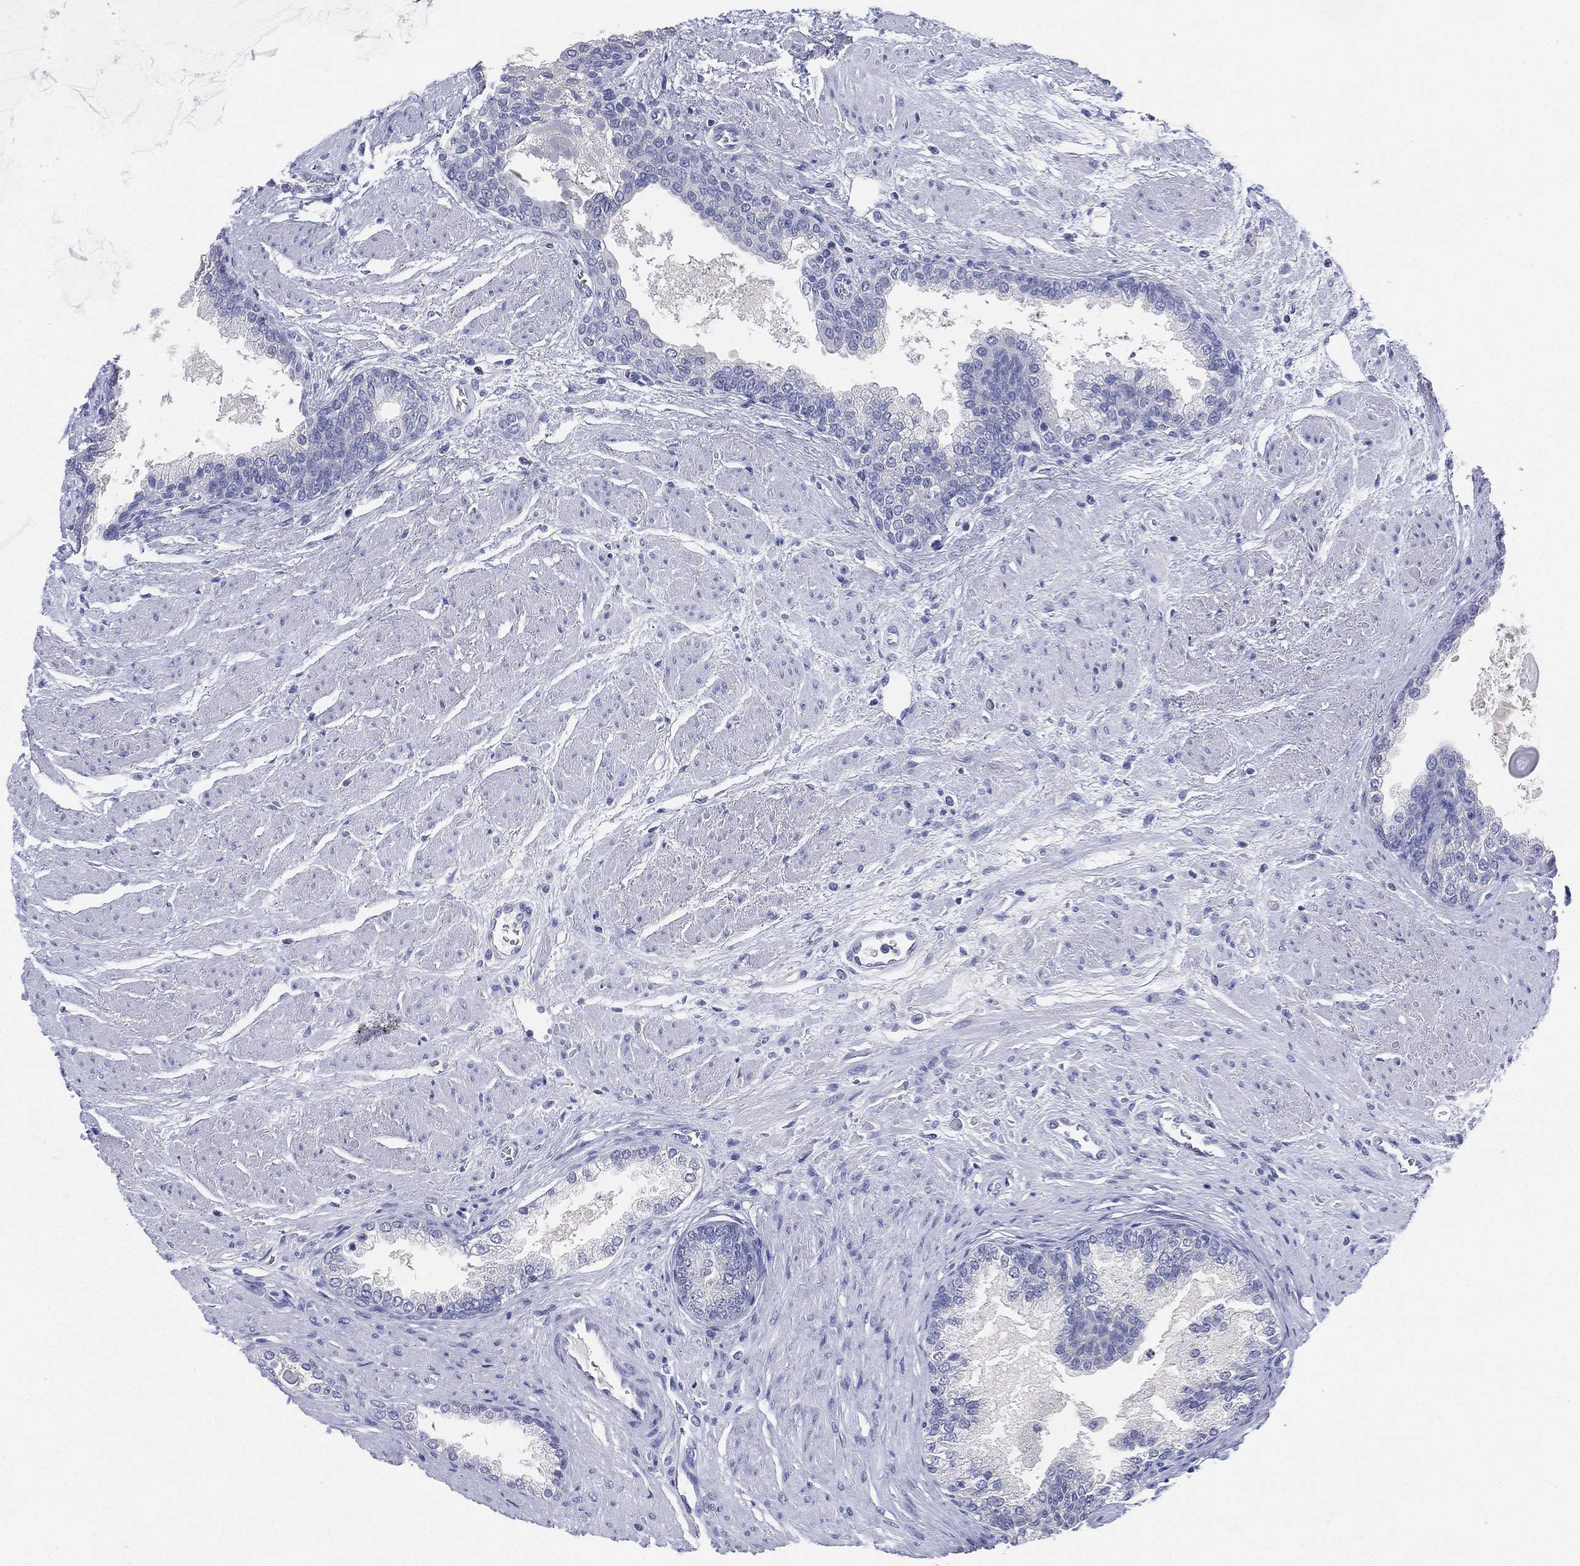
{"staining": {"intensity": "negative", "quantity": "none", "location": "none"}, "tissue": "prostate cancer", "cell_type": "Tumor cells", "image_type": "cancer", "snomed": [{"axis": "morphology", "description": "Adenocarcinoma, NOS"}, {"axis": "topography", "description": "Prostate and seminal vesicle, NOS"}, {"axis": "topography", "description": "Prostate"}], "caption": "This is a histopathology image of immunohistochemistry staining of adenocarcinoma (prostate), which shows no staining in tumor cells.", "gene": "IYD", "patient": {"sex": "male", "age": 62}}